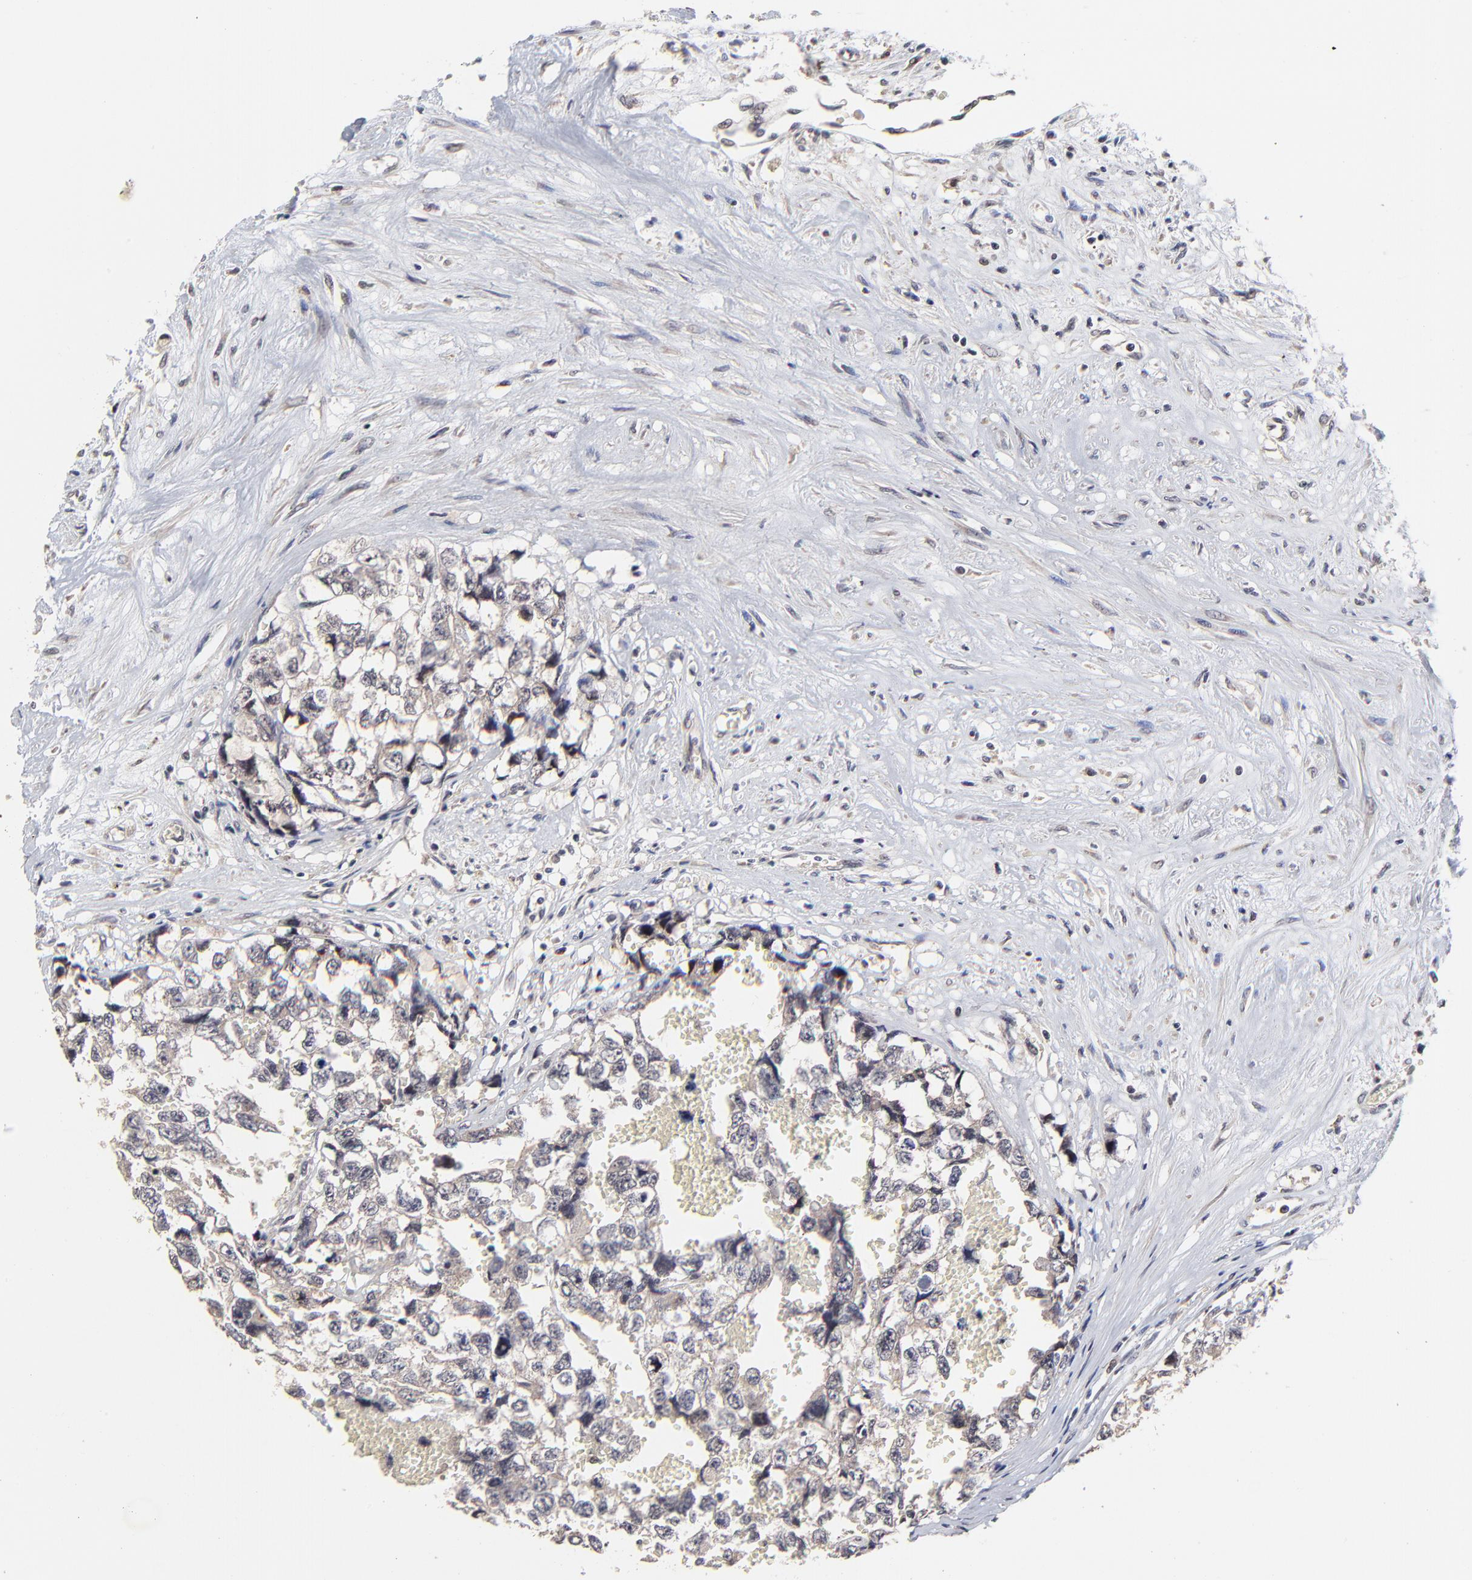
{"staining": {"intensity": "weak", "quantity": "25%-75%", "location": "cytoplasmic/membranous"}, "tissue": "testis cancer", "cell_type": "Tumor cells", "image_type": "cancer", "snomed": [{"axis": "morphology", "description": "Carcinoma, Embryonal, NOS"}, {"axis": "topography", "description": "Testis"}], "caption": "Immunohistochemistry (IHC) histopathology image of neoplastic tissue: testis cancer (embryonal carcinoma) stained using immunohistochemistry (IHC) exhibits low levels of weak protein expression localized specifically in the cytoplasmic/membranous of tumor cells, appearing as a cytoplasmic/membranous brown color.", "gene": "FRMD8", "patient": {"sex": "male", "age": 31}}